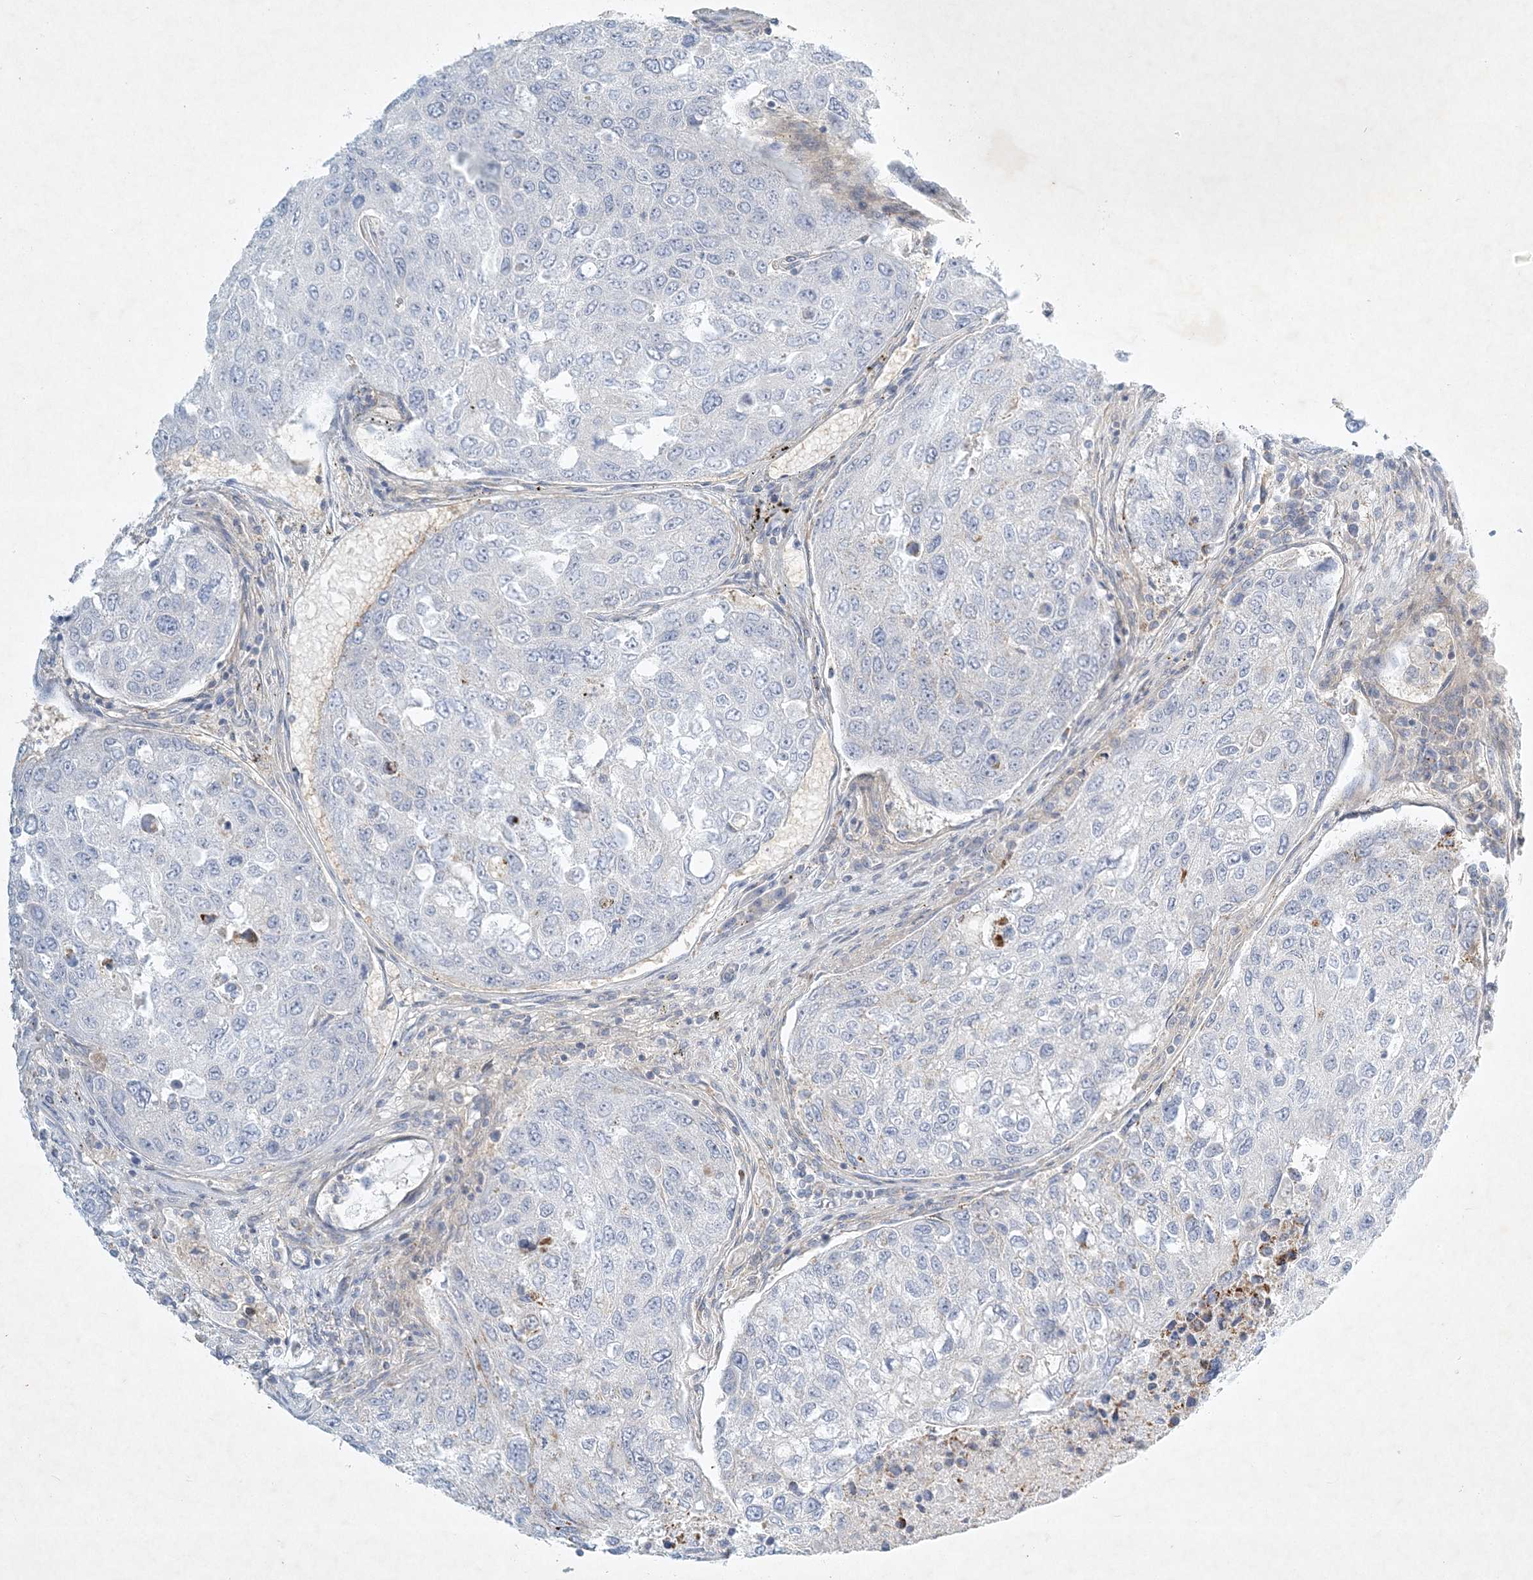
{"staining": {"intensity": "negative", "quantity": "none", "location": "none"}, "tissue": "urothelial cancer", "cell_type": "Tumor cells", "image_type": "cancer", "snomed": [{"axis": "morphology", "description": "Urothelial carcinoma, High grade"}, {"axis": "topography", "description": "Lymph node"}, {"axis": "topography", "description": "Urinary bladder"}], "caption": "Tumor cells show no significant staining in urothelial carcinoma (high-grade).", "gene": "STK11IP", "patient": {"sex": "male", "age": 51}}